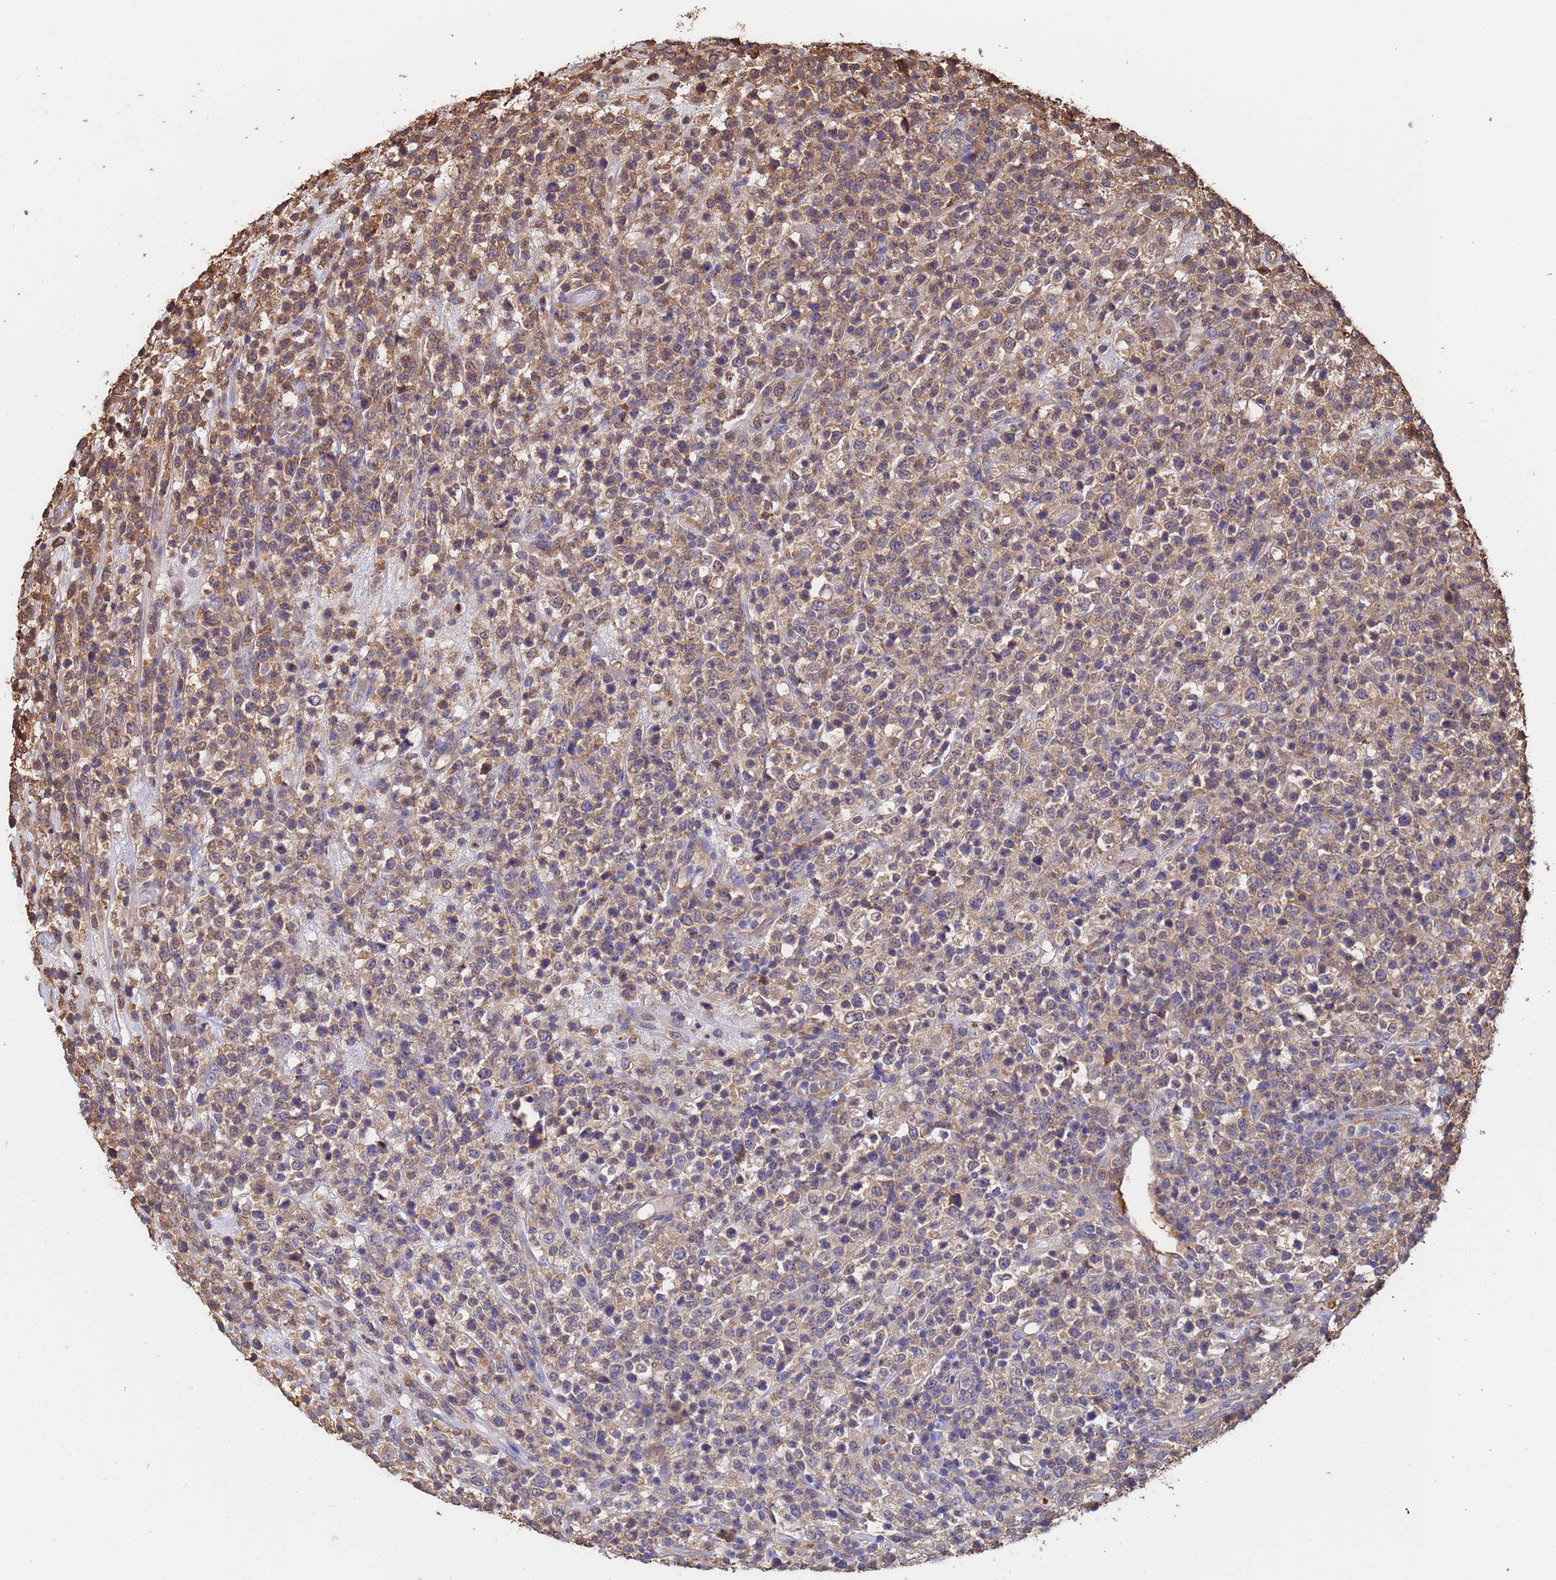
{"staining": {"intensity": "moderate", "quantity": ">75%", "location": "cytoplasmic/membranous"}, "tissue": "lymphoma", "cell_type": "Tumor cells", "image_type": "cancer", "snomed": [{"axis": "morphology", "description": "Malignant lymphoma, non-Hodgkin's type, High grade"}, {"axis": "topography", "description": "Colon"}], "caption": "Protein staining shows moderate cytoplasmic/membranous positivity in about >75% of tumor cells in lymphoma.", "gene": "FAM25A", "patient": {"sex": "female", "age": 53}}